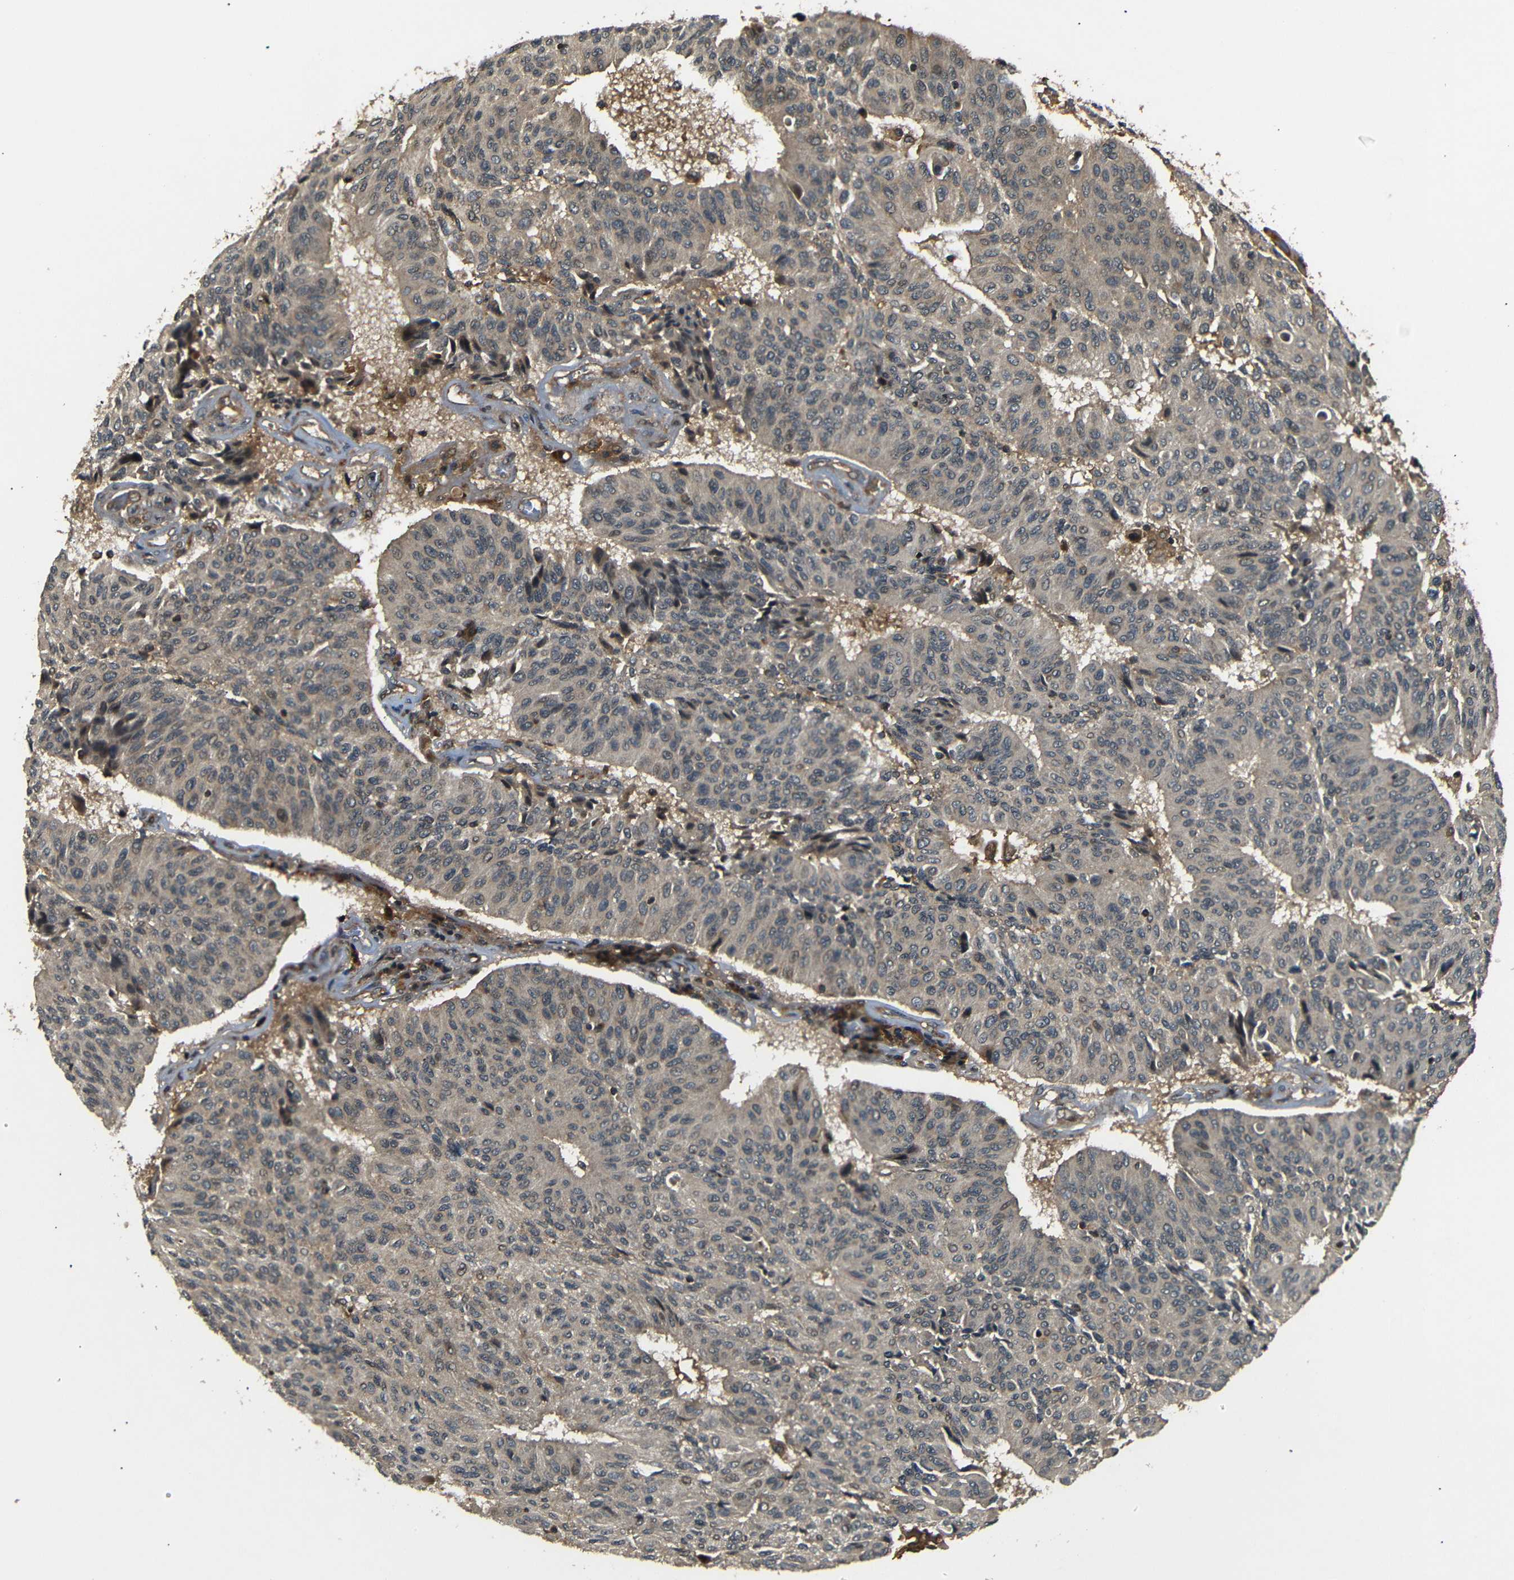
{"staining": {"intensity": "weak", "quantity": ">75%", "location": "cytoplasmic/membranous"}, "tissue": "urothelial cancer", "cell_type": "Tumor cells", "image_type": "cancer", "snomed": [{"axis": "morphology", "description": "Urothelial carcinoma, High grade"}, {"axis": "topography", "description": "Urinary bladder"}], "caption": "Tumor cells reveal low levels of weak cytoplasmic/membranous positivity in about >75% of cells in high-grade urothelial carcinoma.", "gene": "TANK", "patient": {"sex": "male", "age": 66}}